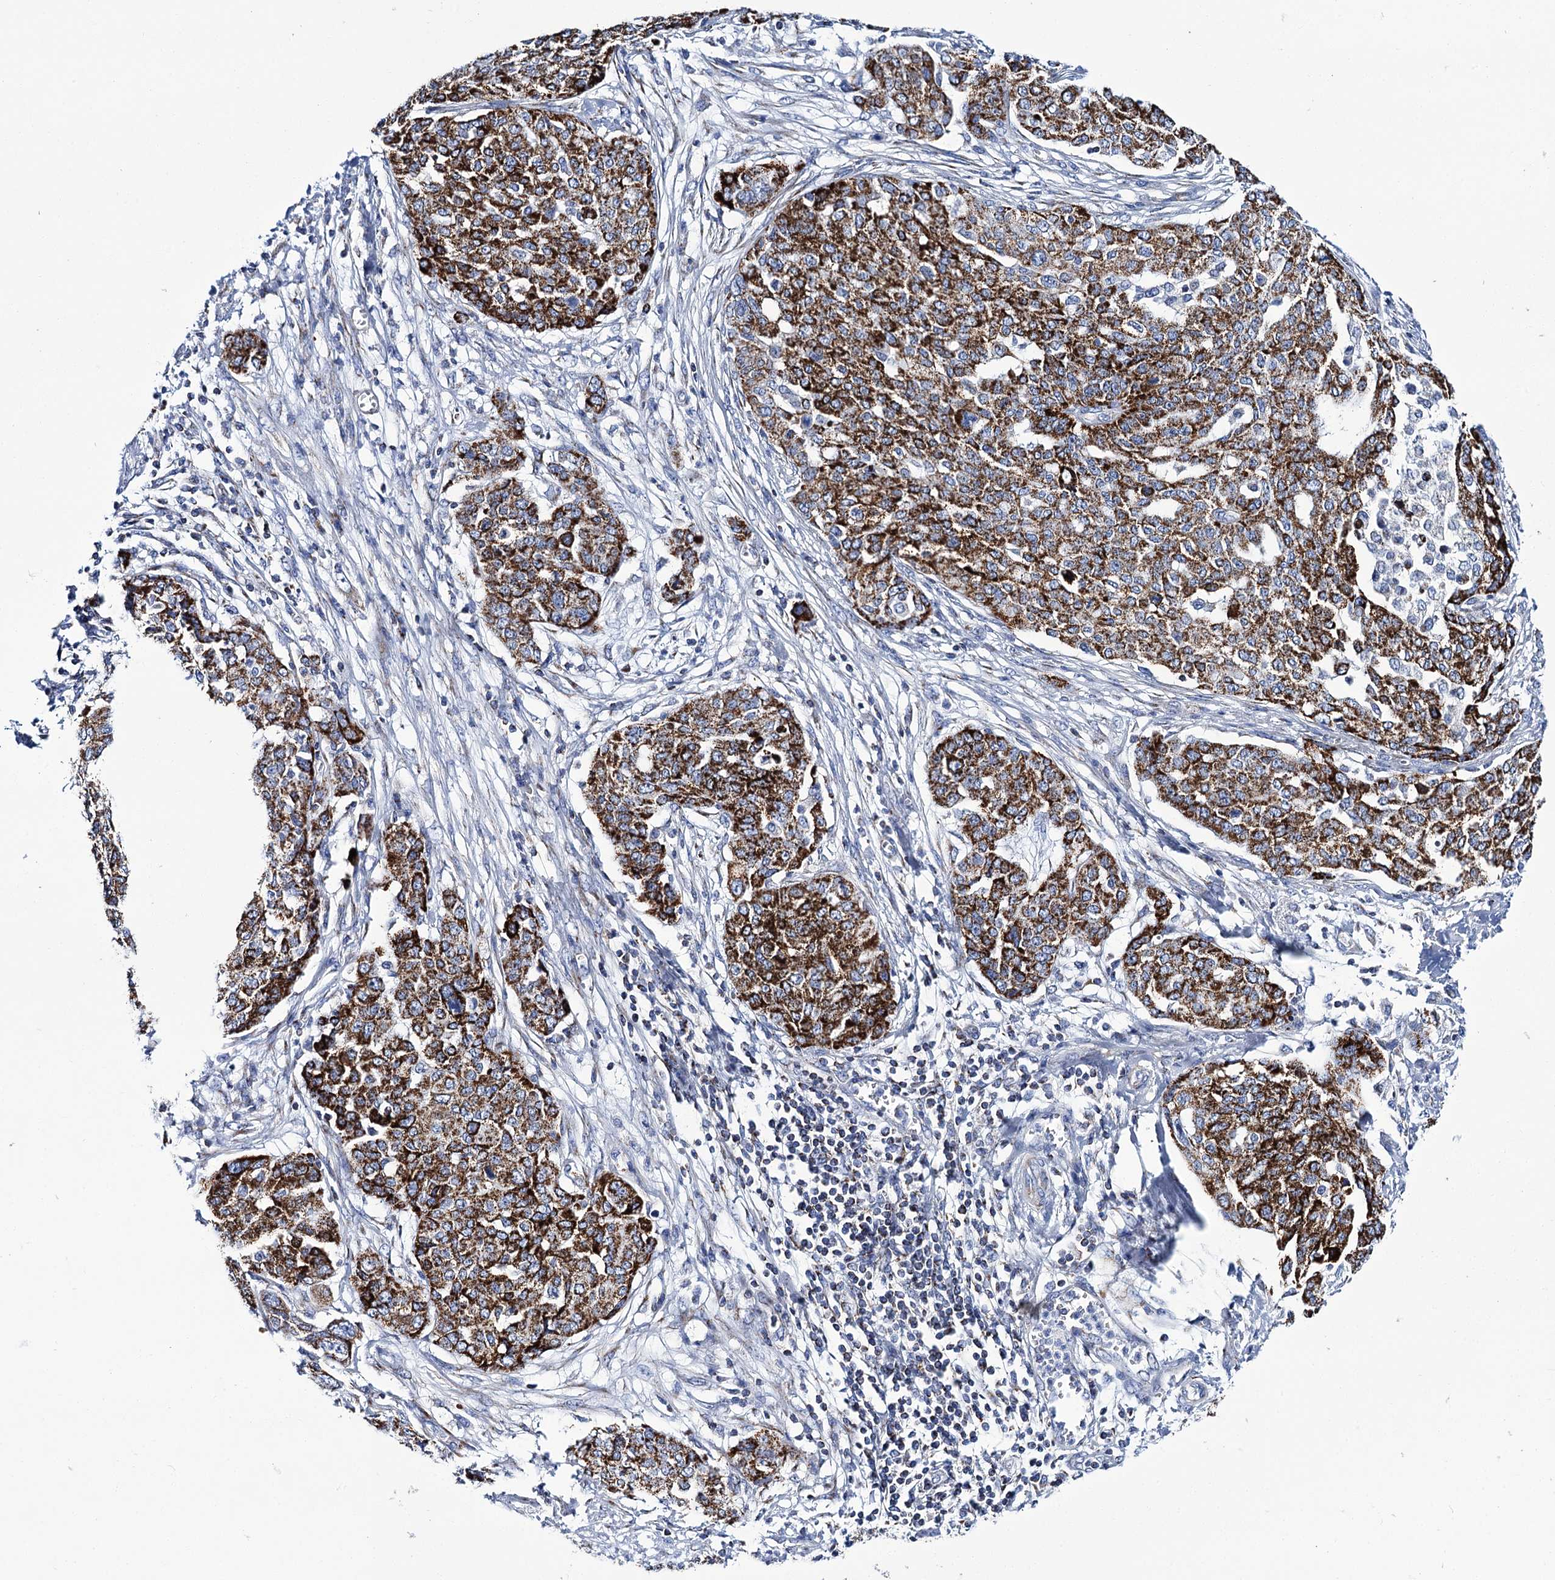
{"staining": {"intensity": "strong", "quantity": ">75%", "location": "cytoplasmic/membranous"}, "tissue": "ovarian cancer", "cell_type": "Tumor cells", "image_type": "cancer", "snomed": [{"axis": "morphology", "description": "Cystadenocarcinoma, serous, NOS"}, {"axis": "topography", "description": "Soft tissue"}, {"axis": "topography", "description": "Ovary"}], "caption": "High-magnification brightfield microscopy of ovarian serous cystadenocarcinoma stained with DAB (brown) and counterstained with hematoxylin (blue). tumor cells exhibit strong cytoplasmic/membranous positivity is seen in approximately>75% of cells.", "gene": "UBASH3B", "patient": {"sex": "female", "age": 57}}